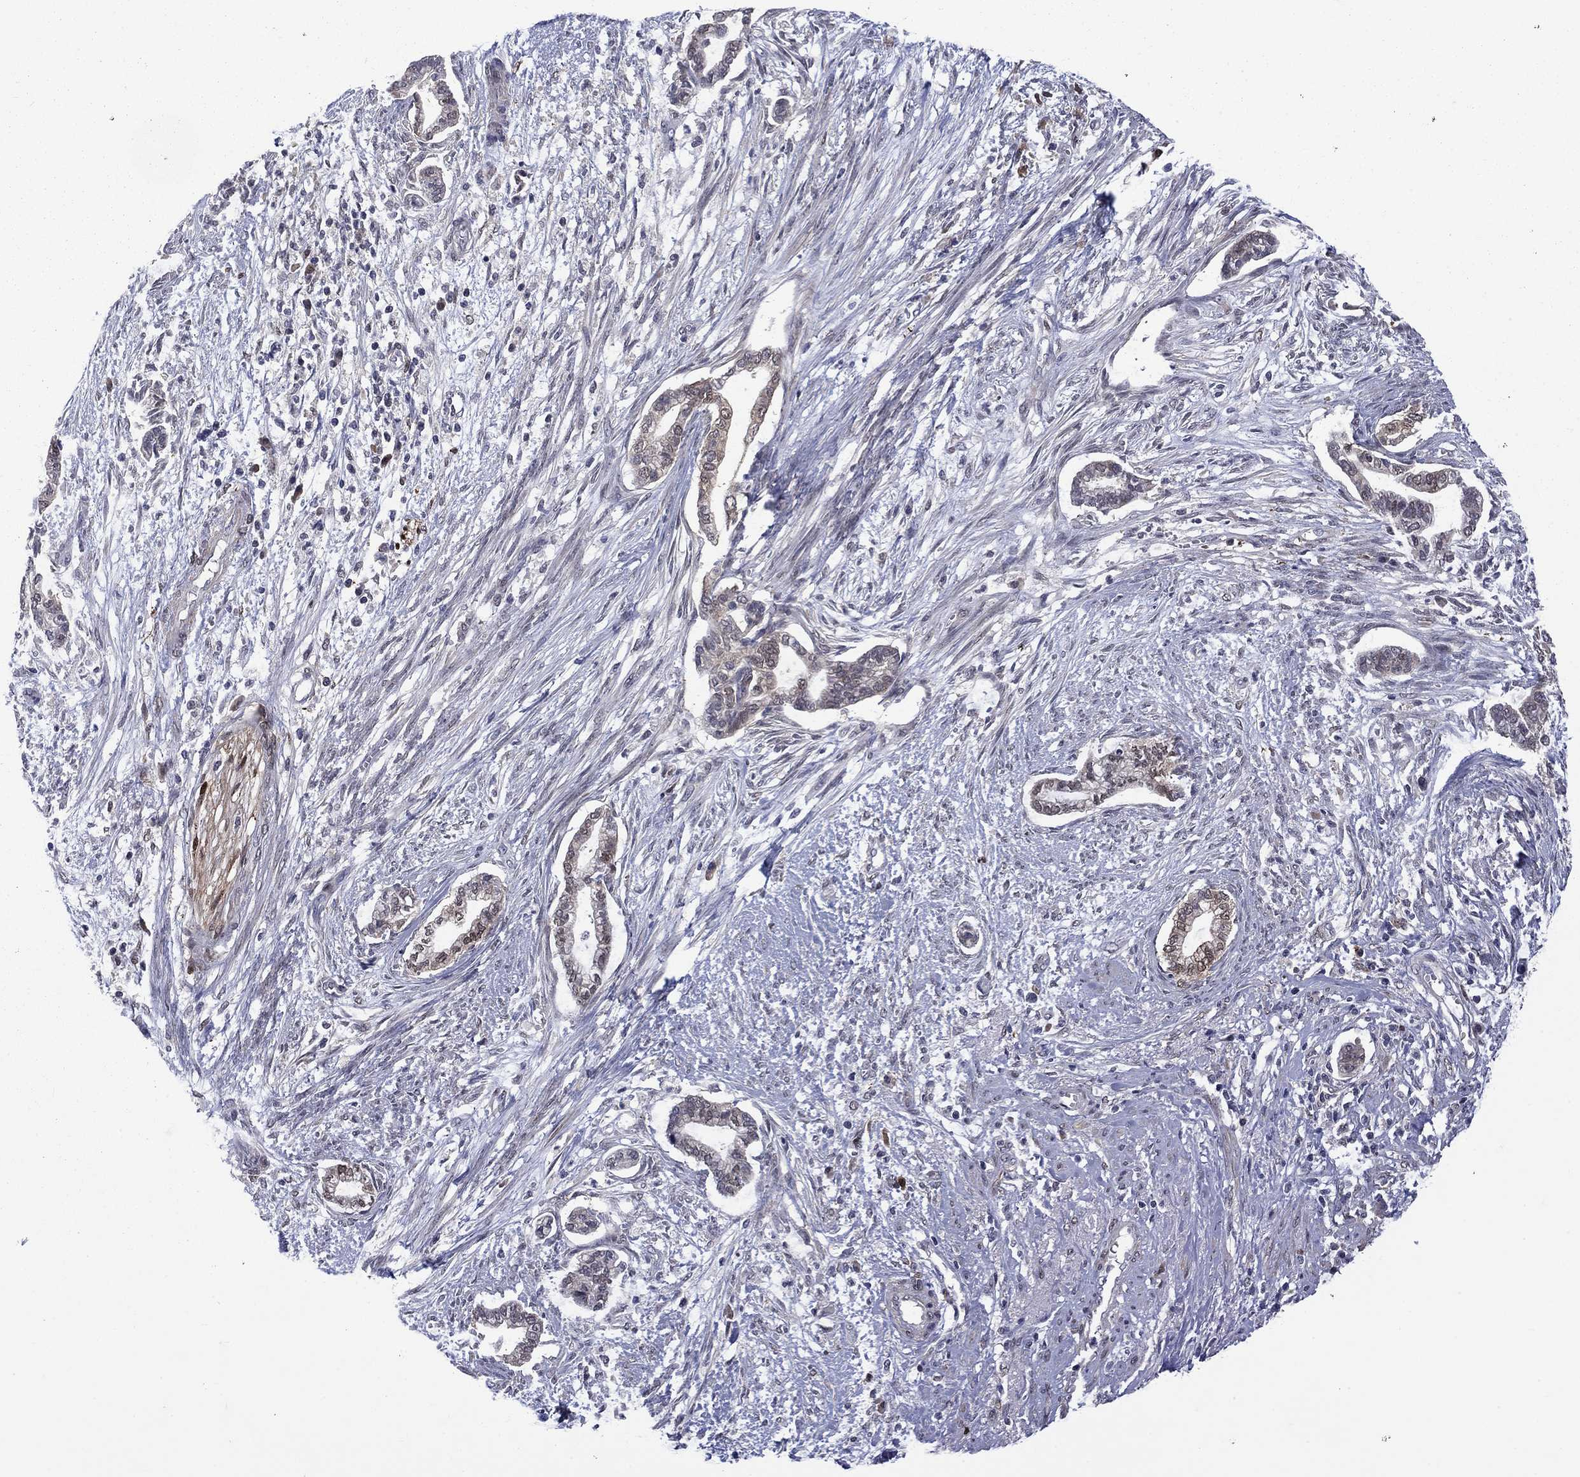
{"staining": {"intensity": "negative", "quantity": "none", "location": "none"}, "tissue": "cervical cancer", "cell_type": "Tumor cells", "image_type": "cancer", "snomed": [{"axis": "morphology", "description": "Adenocarcinoma, NOS"}, {"axis": "topography", "description": "Cervix"}], "caption": "Image shows no protein positivity in tumor cells of cervical cancer tissue.", "gene": "CBR1", "patient": {"sex": "female", "age": 62}}